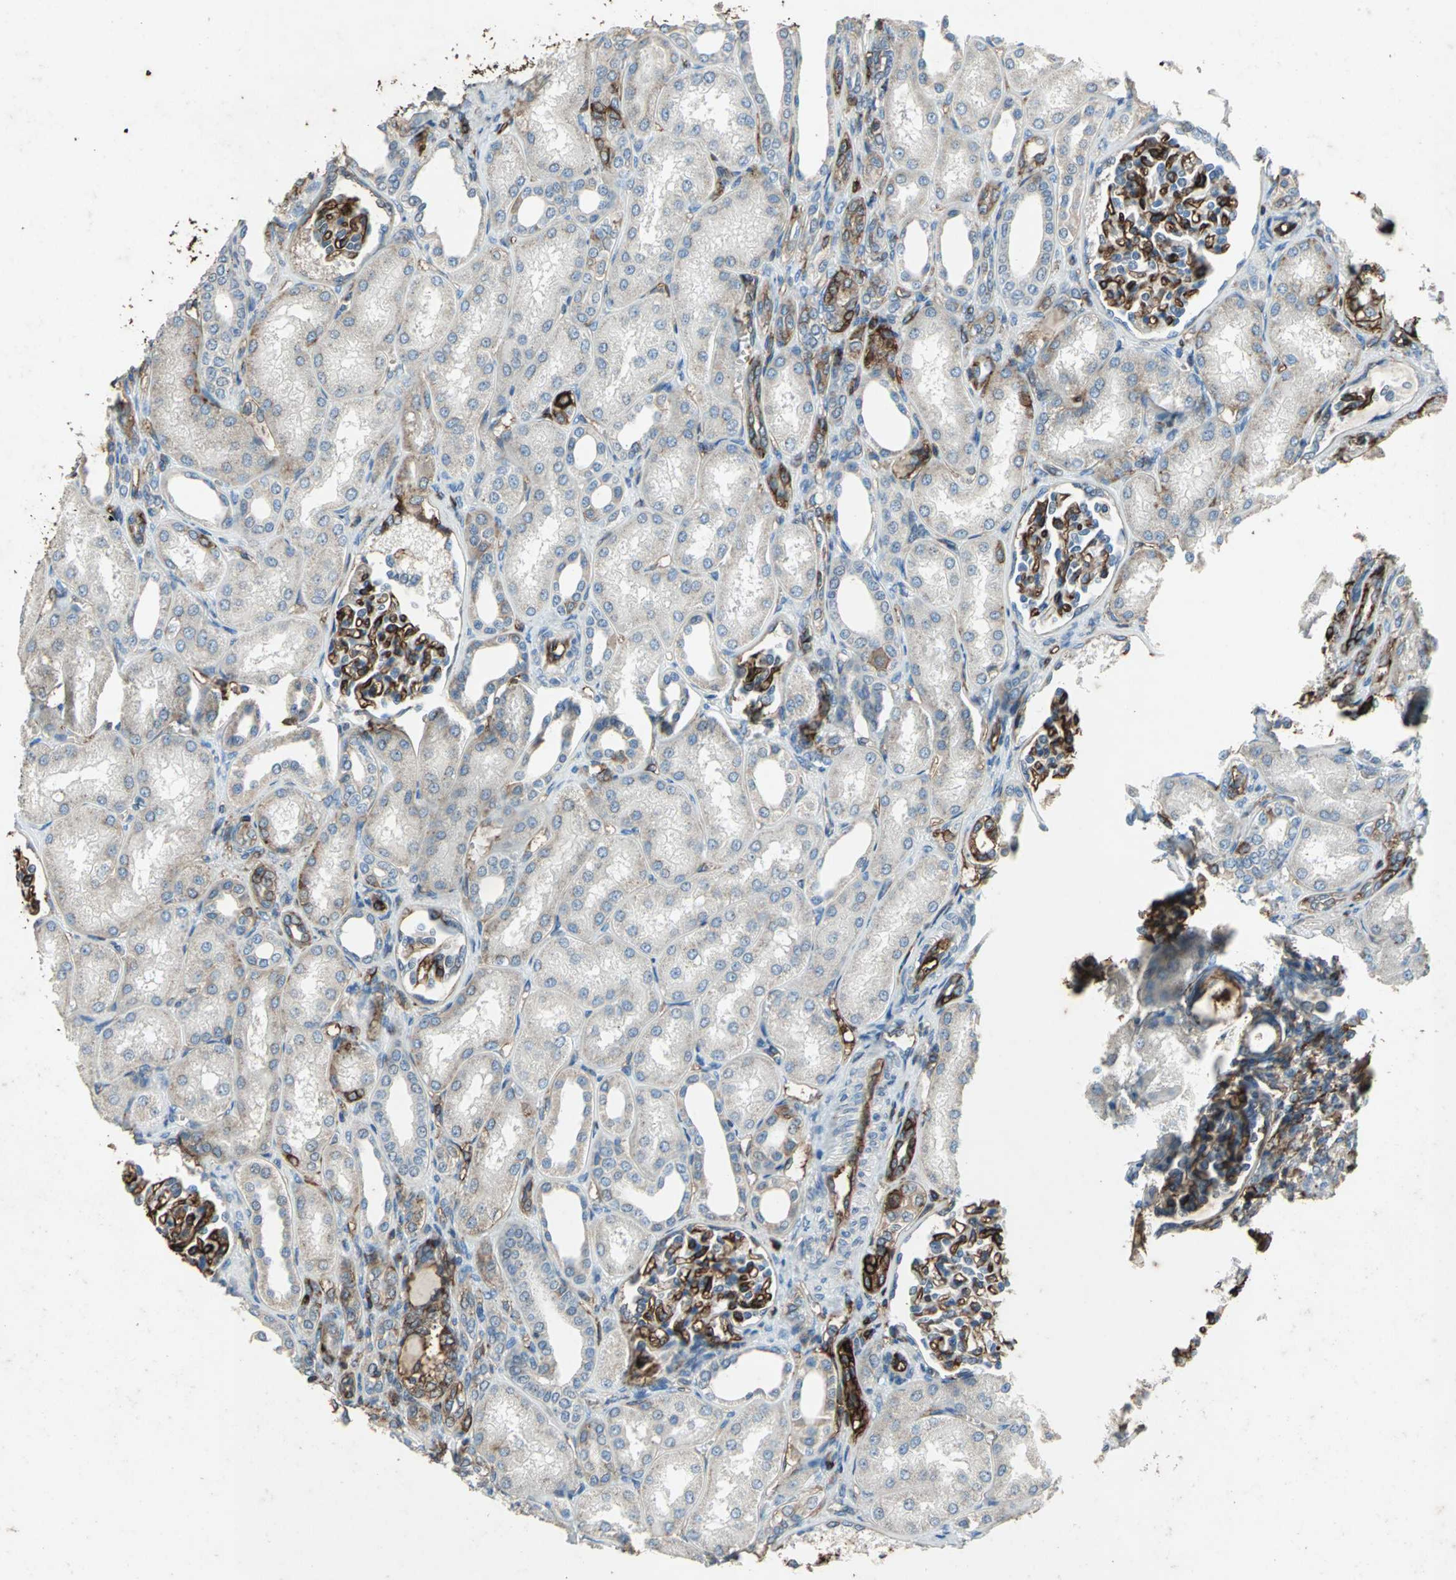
{"staining": {"intensity": "strong", "quantity": ">75%", "location": "cytoplasmic/membranous"}, "tissue": "kidney", "cell_type": "Cells in glomeruli", "image_type": "normal", "snomed": [{"axis": "morphology", "description": "Normal tissue, NOS"}, {"axis": "topography", "description": "Kidney"}], "caption": "Kidney stained with IHC demonstrates strong cytoplasmic/membranous positivity in approximately >75% of cells in glomeruli.", "gene": "CCR6", "patient": {"sex": "male", "age": 7}}